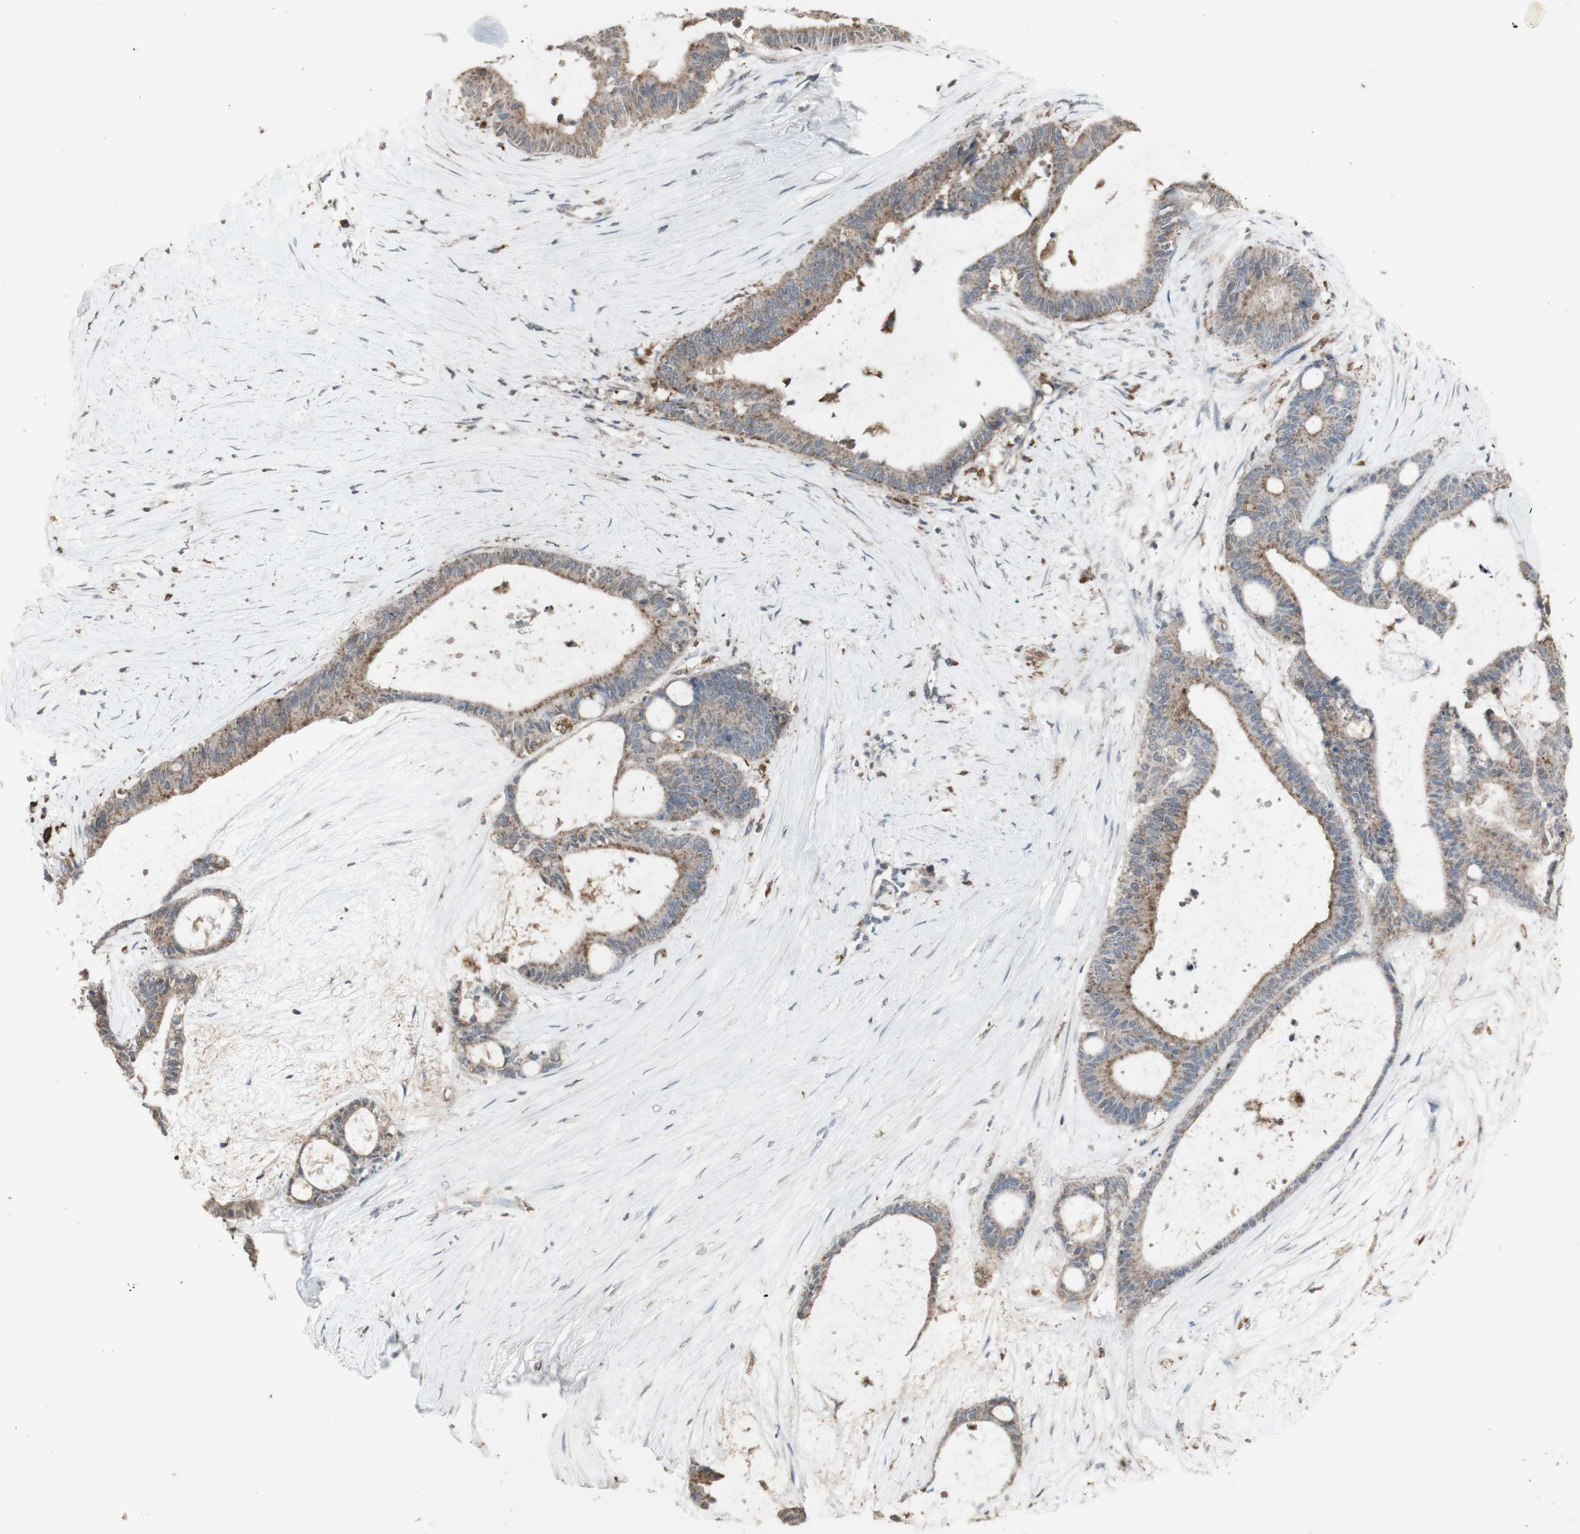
{"staining": {"intensity": "moderate", "quantity": ">75%", "location": "cytoplasmic/membranous"}, "tissue": "liver cancer", "cell_type": "Tumor cells", "image_type": "cancer", "snomed": [{"axis": "morphology", "description": "Cholangiocarcinoma"}, {"axis": "topography", "description": "Liver"}], "caption": "Cholangiocarcinoma (liver) was stained to show a protein in brown. There is medium levels of moderate cytoplasmic/membranous staining in approximately >75% of tumor cells.", "gene": "ATP6V1E1", "patient": {"sex": "female", "age": 73}}